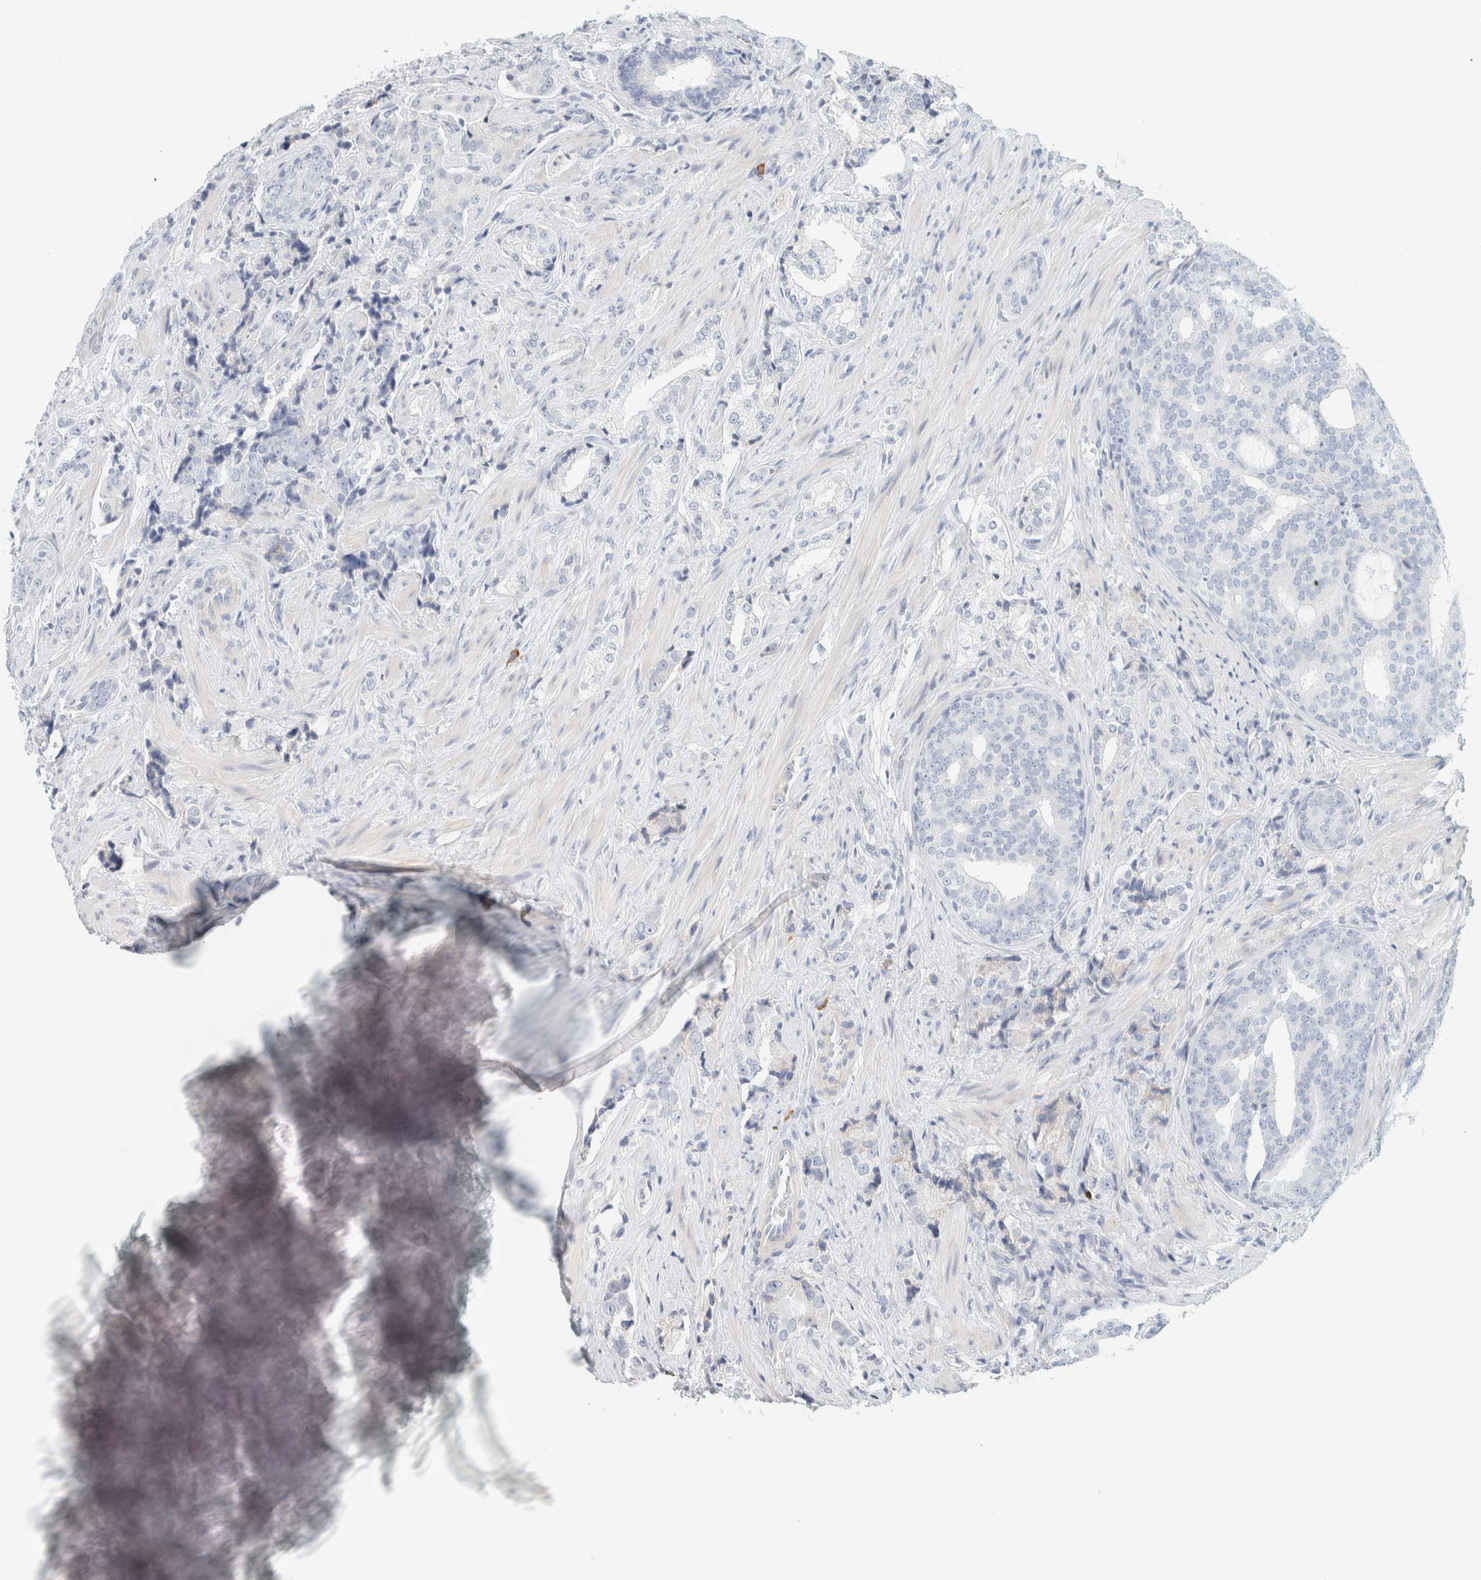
{"staining": {"intensity": "negative", "quantity": "none", "location": "none"}, "tissue": "prostate cancer", "cell_type": "Tumor cells", "image_type": "cancer", "snomed": [{"axis": "morphology", "description": "Adenocarcinoma, High grade"}, {"axis": "topography", "description": "Prostate"}], "caption": "Tumor cells show no significant protein expression in prostate cancer (high-grade adenocarcinoma).", "gene": "ARHGAP27", "patient": {"sex": "male", "age": 71}}